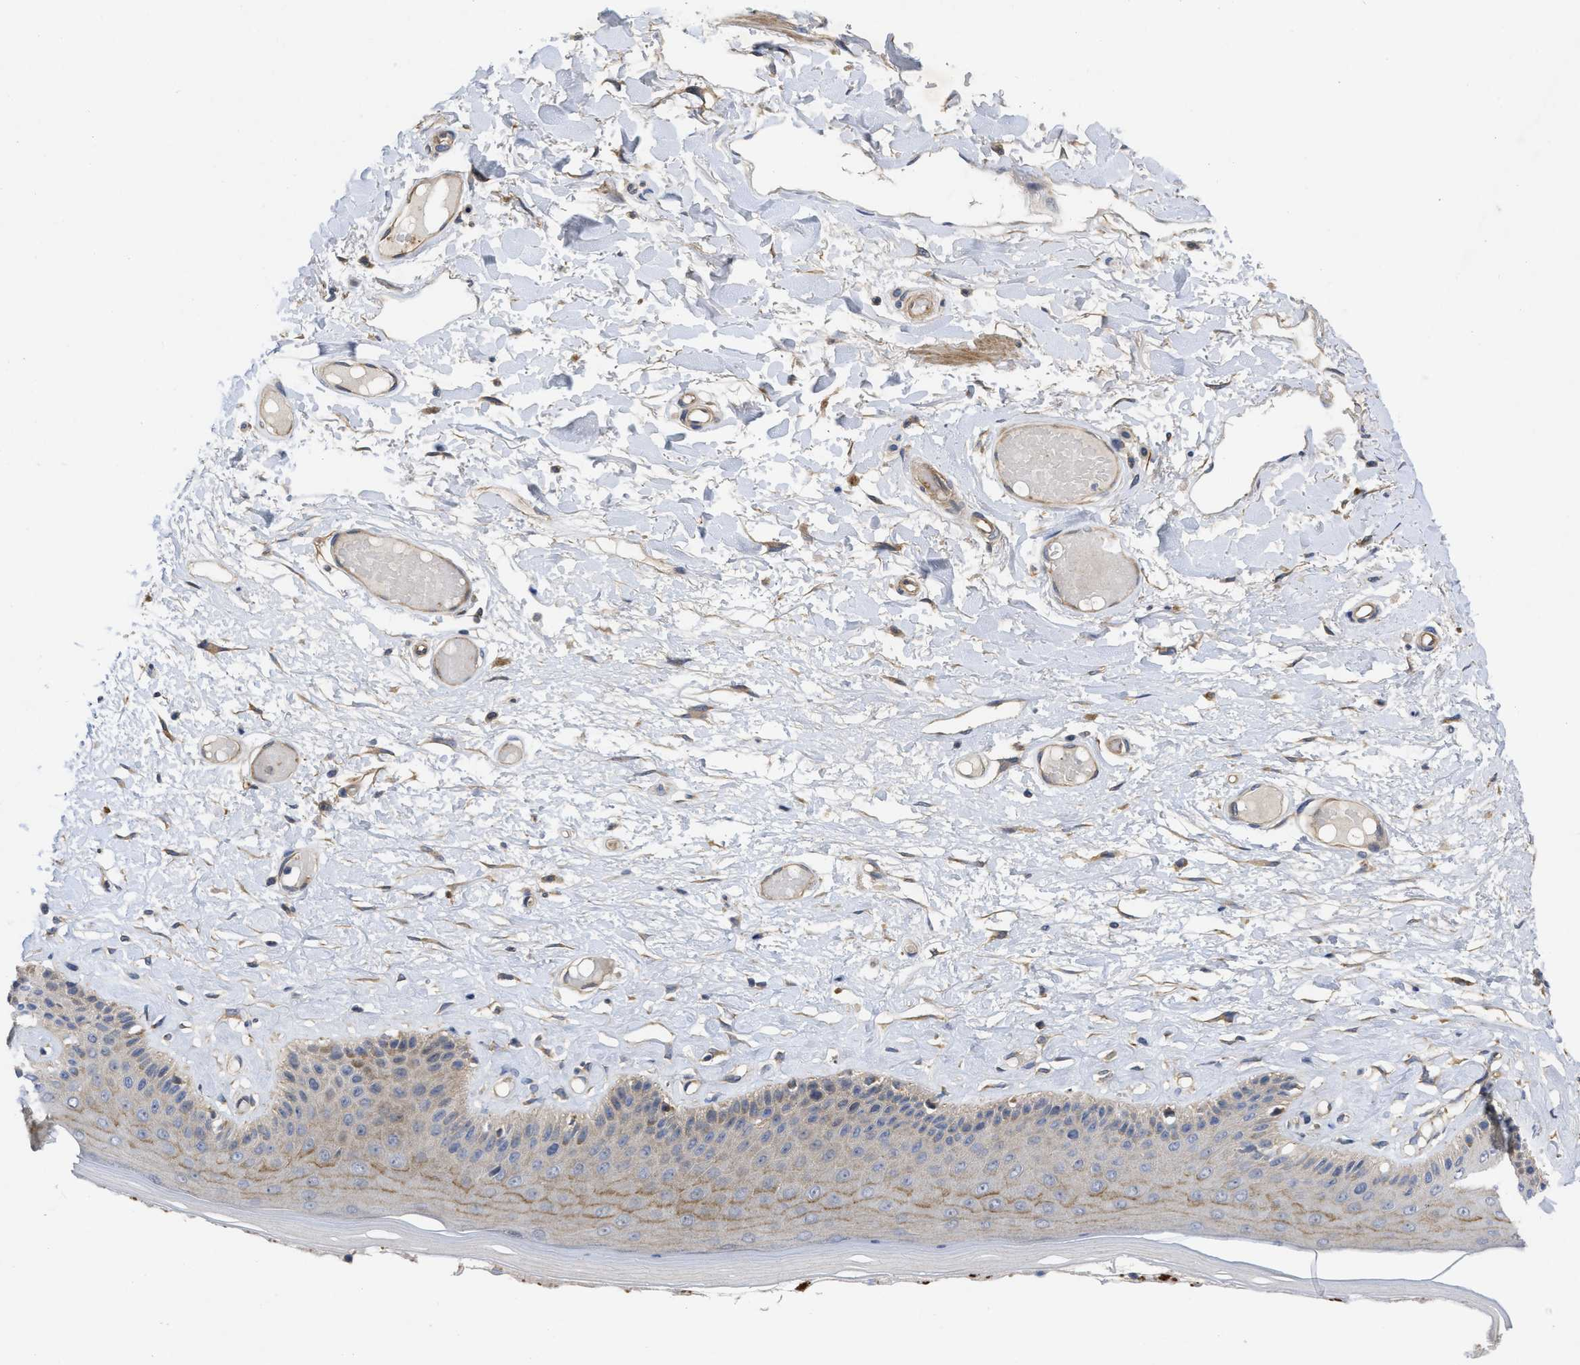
{"staining": {"intensity": "weak", "quantity": "<25%", "location": "cytoplasmic/membranous"}, "tissue": "skin", "cell_type": "Epidermal cells", "image_type": "normal", "snomed": [{"axis": "morphology", "description": "Normal tissue, NOS"}, {"axis": "topography", "description": "Vulva"}], "caption": "Immunohistochemical staining of unremarkable human skin demonstrates no significant positivity in epidermal cells. (Immunohistochemistry, brightfield microscopy, high magnification).", "gene": "ARHGEF26", "patient": {"sex": "female", "age": 73}}